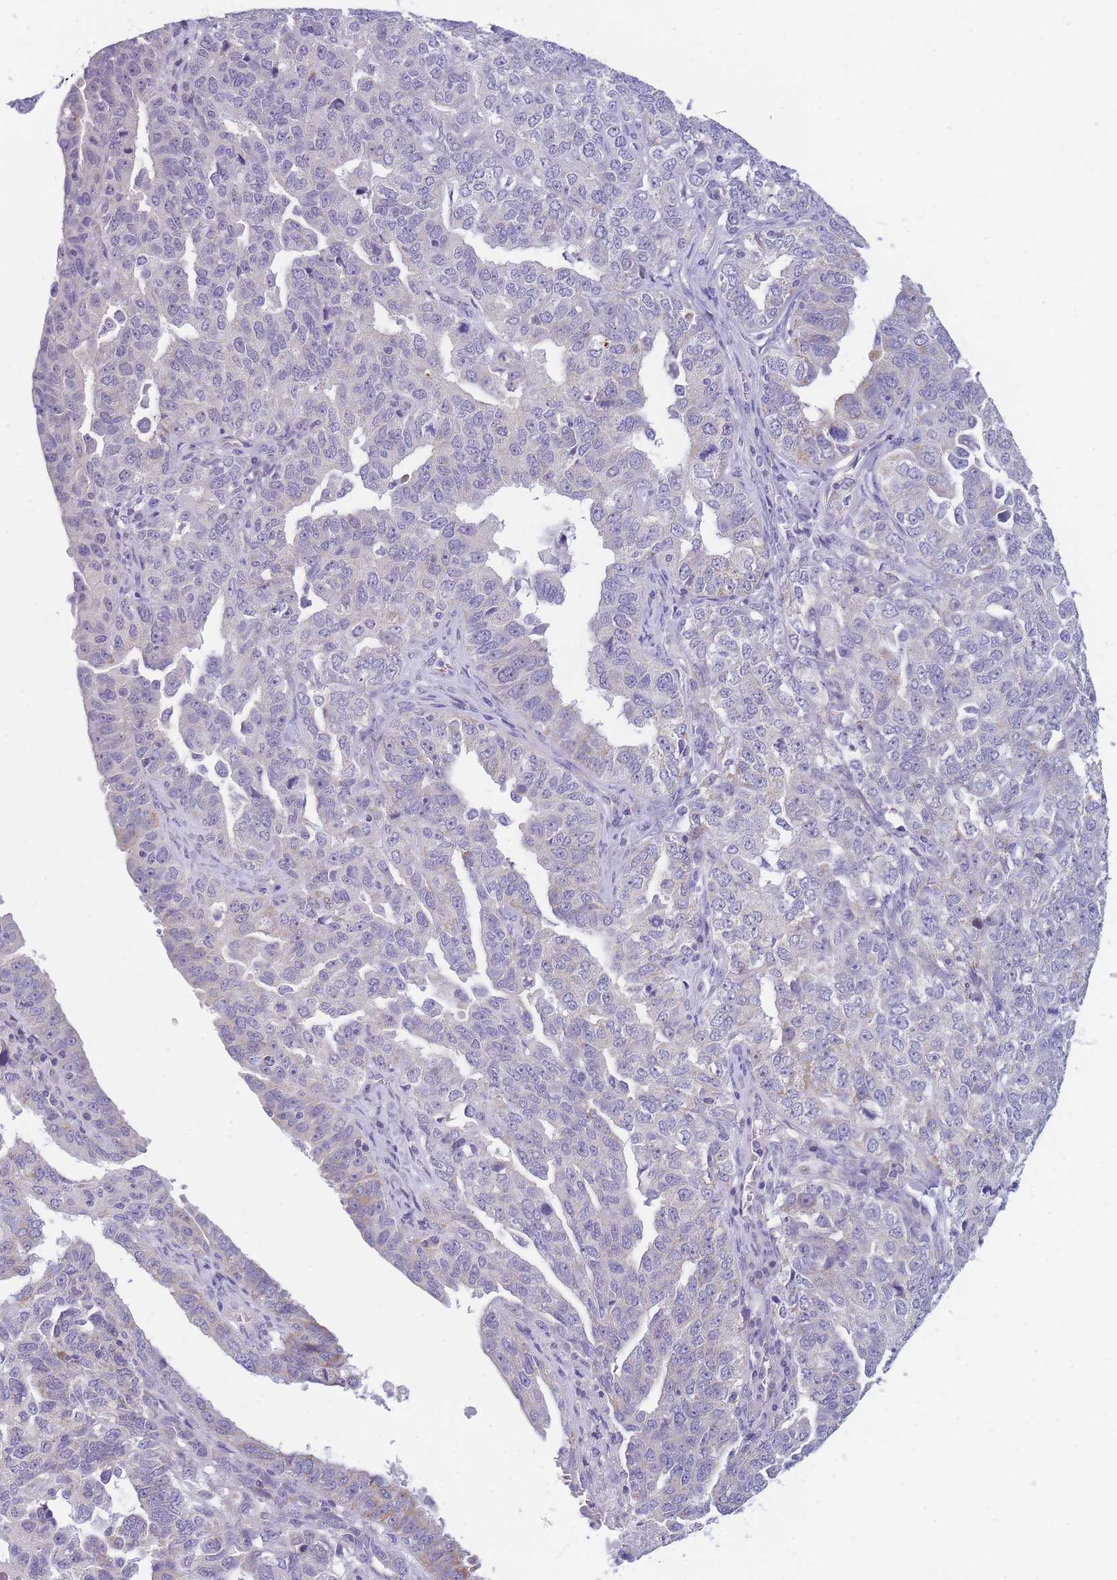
{"staining": {"intensity": "negative", "quantity": "none", "location": "none"}, "tissue": "ovarian cancer", "cell_type": "Tumor cells", "image_type": "cancer", "snomed": [{"axis": "morphology", "description": "Carcinoma, endometroid"}, {"axis": "topography", "description": "Ovary"}], "caption": "An IHC image of ovarian endometroid carcinoma is shown. There is no staining in tumor cells of ovarian endometroid carcinoma.", "gene": "DDX49", "patient": {"sex": "female", "age": 62}}